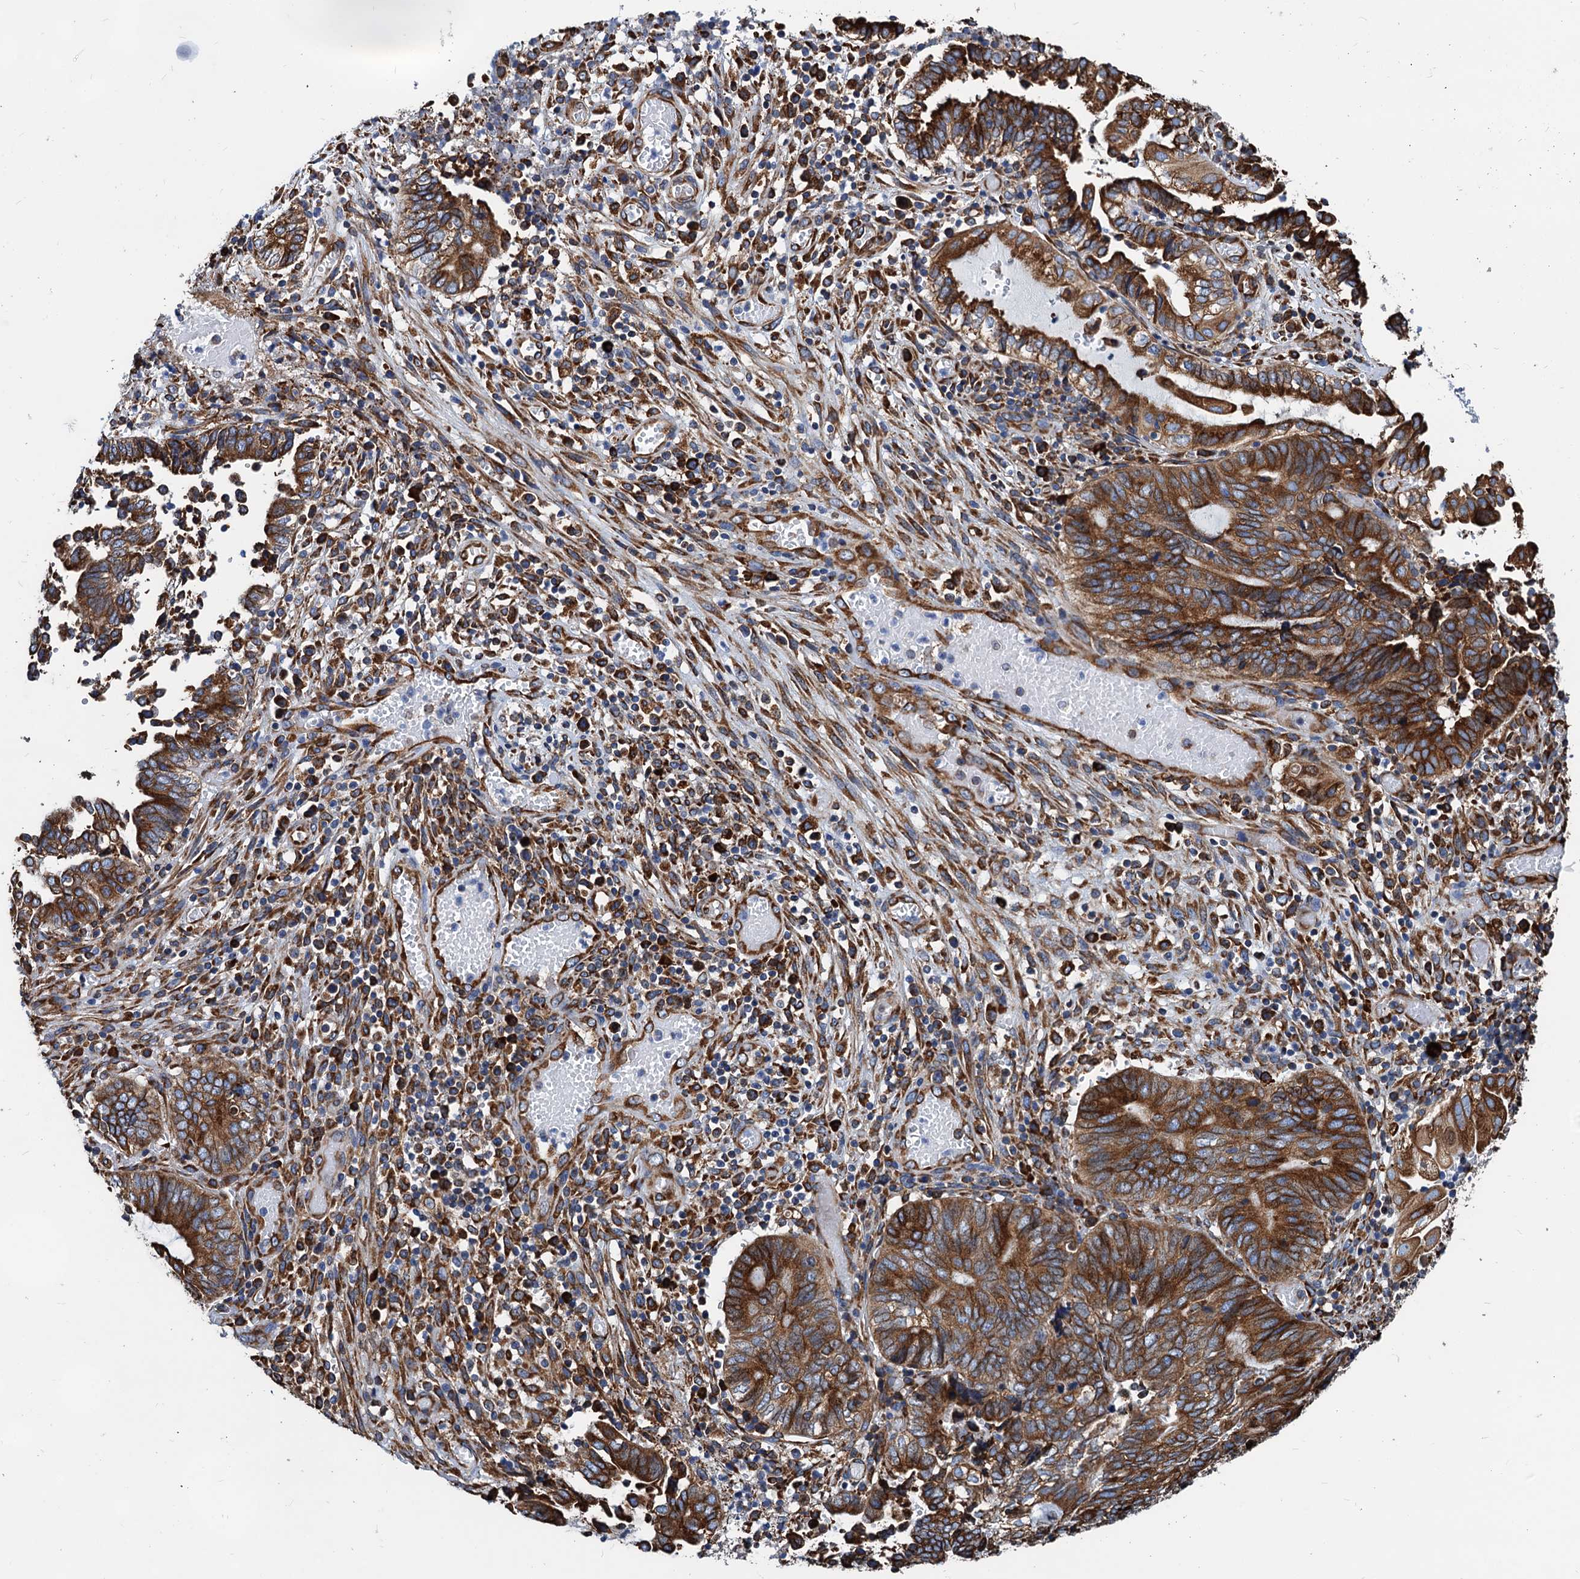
{"staining": {"intensity": "strong", "quantity": ">75%", "location": "cytoplasmic/membranous"}, "tissue": "endometrial cancer", "cell_type": "Tumor cells", "image_type": "cancer", "snomed": [{"axis": "morphology", "description": "Adenocarcinoma, NOS"}, {"axis": "topography", "description": "Uterus"}, {"axis": "topography", "description": "Endometrium"}], "caption": "Immunohistochemistry (IHC) of endometrial adenocarcinoma demonstrates high levels of strong cytoplasmic/membranous staining in approximately >75% of tumor cells.", "gene": "HSPA5", "patient": {"sex": "female", "age": 70}}